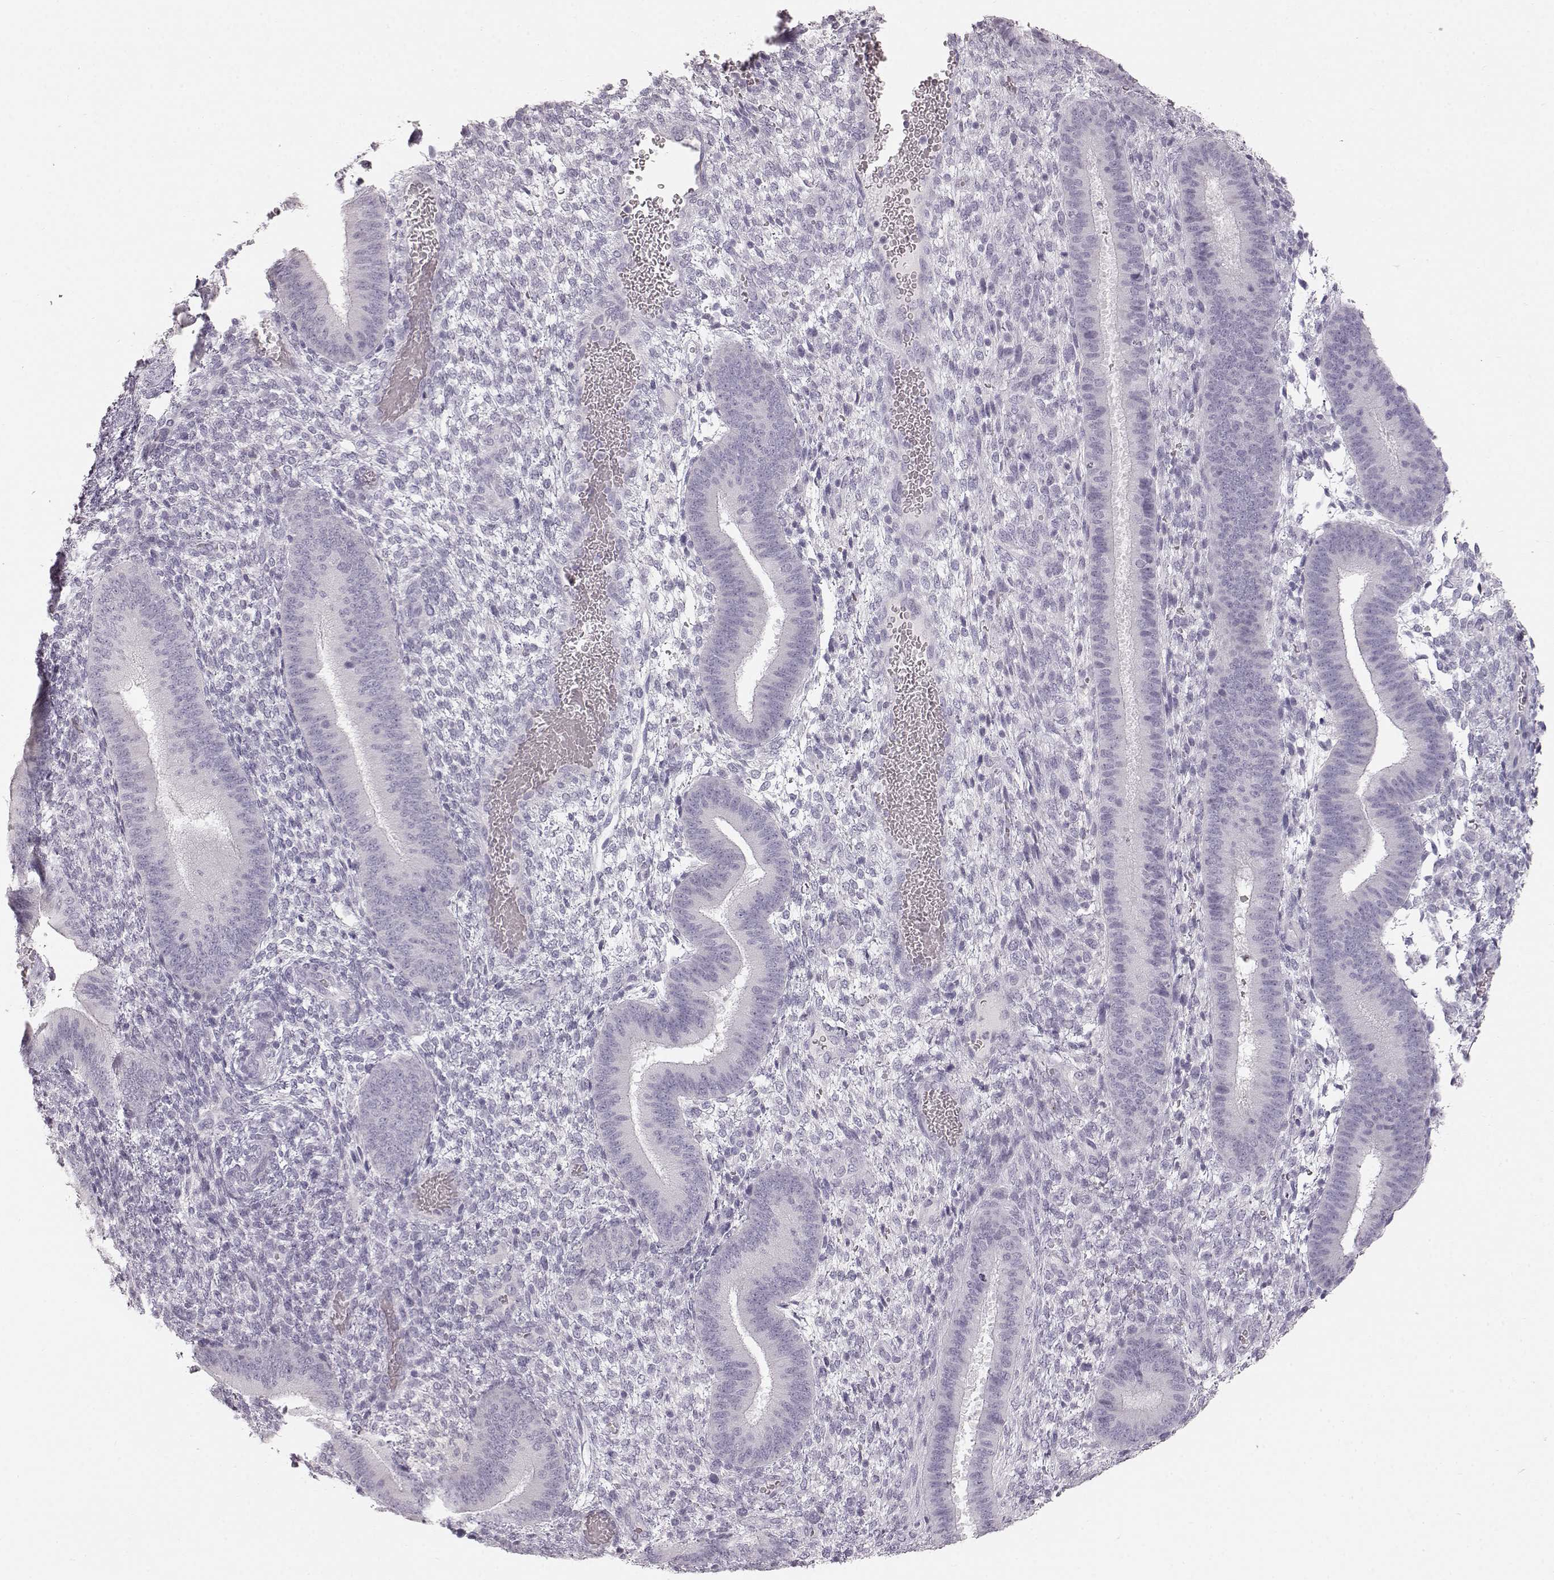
{"staining": {"intensity": "negative", "quantity": "none", "location": "none"}, "tissue": "endometrium", "cell_type": "Cells in endometrial stroma", "image_type": "normal", "snomed": [{"axis": "morphology", "description": "Normal tissue, NOS"}, {"axis": "topography", "description": "Endometrium"}], "caption": "Immunohistochemistry (IHC) histopathology image of benign endometrium stained for a protein (brown), which demonstrates no staining in cells in endometrial stroma.", "gene": "KRTAP16", "patient": {"sex": "female", "age": 39}}